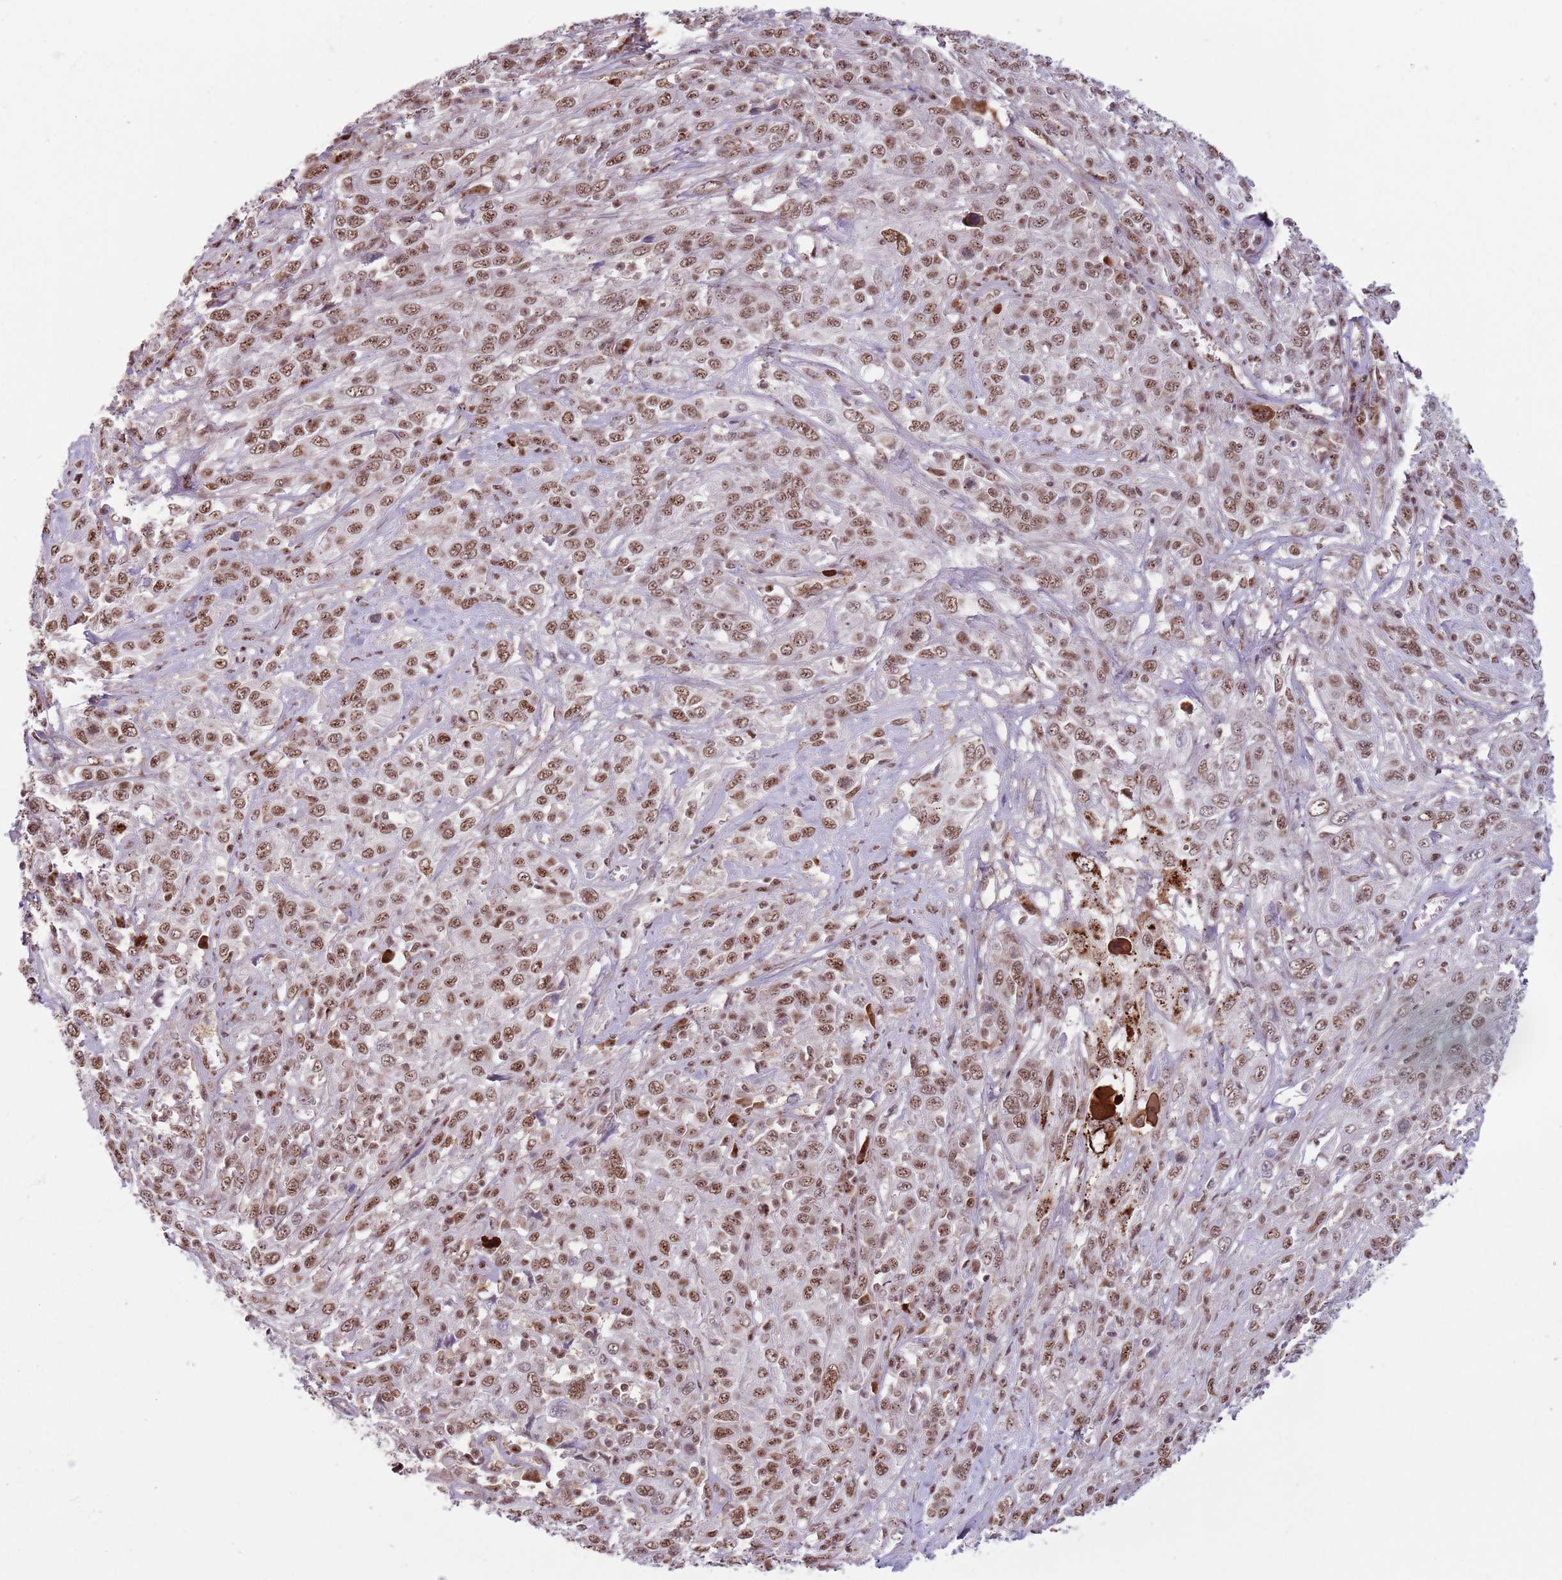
{"staining": {"intensity": "moderate", "quantity": ">75%", "location": "nuclear"}, "tissue": "cervical cancer", "cell_type": "Tumor cells", "image_type": "cancer", "snomed": [{"axis": "morphology", "description": "Squamous cell carcinoma, NOS"}, {"axis": "topography", "description": "Cervix"}], "caption": "The photomicrograph shows a brown stain indicating the presence of a protein in the nuclear of tumor cells in cervical squamous cell carcinoma.", "gene": "SIPA1L3", "patient": {"sex": "female", "age": 46}}